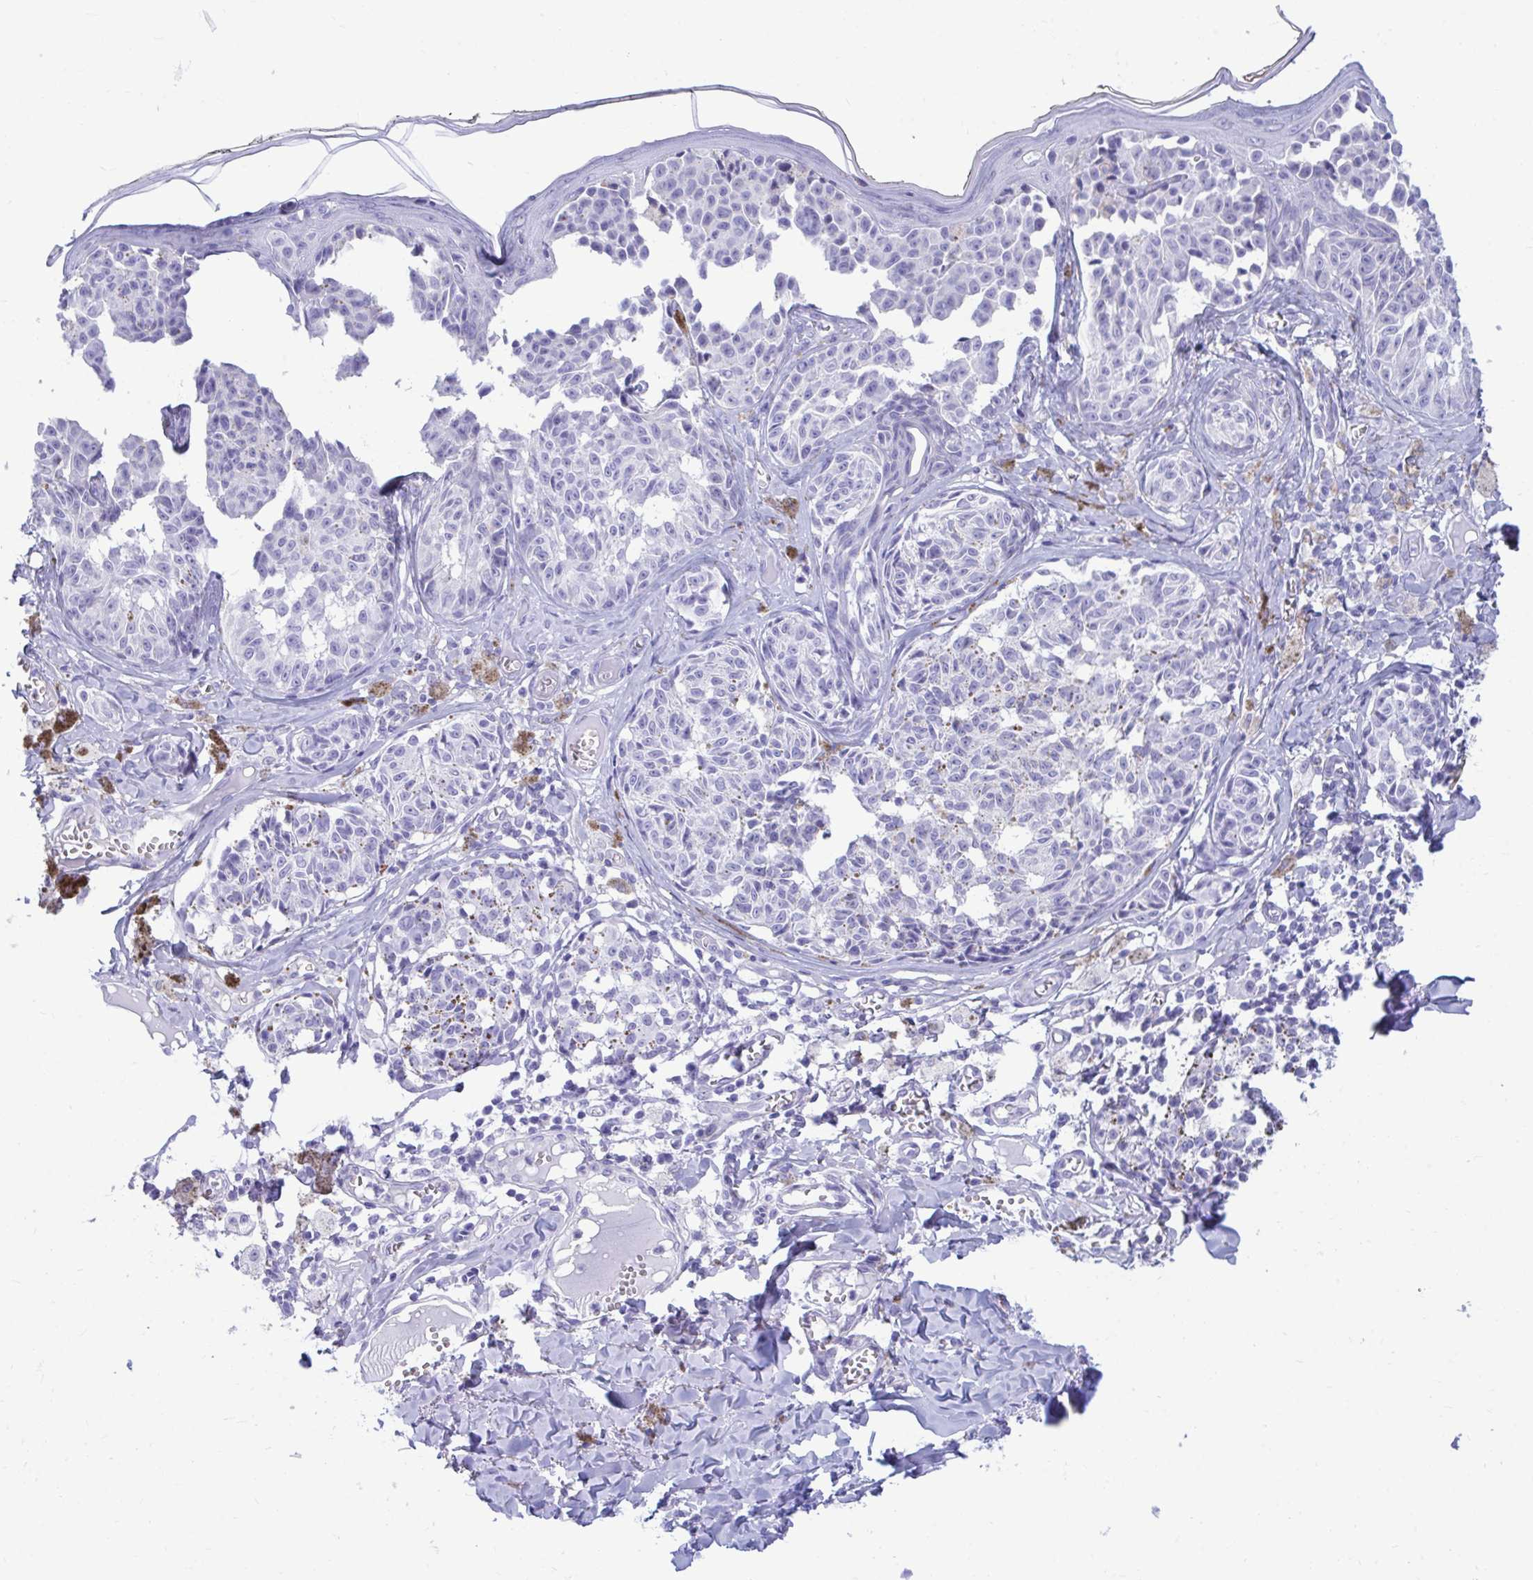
{"staining": {"intensity": "negative", "quantity": "none", "location": "none"}, "tissue": "melanoma", "cell_type": "Tumor cells", "image_type": "cancer", "snomed": [{"axis": "morphology", "description": "Malignant melanoma, NOS"}, {"axis": "topography", "description": "Skin"}], "caption": "High power microscopy image of an immunohistochemistry (IHC) micrograph of malignant melanoma, revealing no significant staining in tumor cells.", "gene": "SHISA8", "patient": {"sex": "female", "age": 43}}